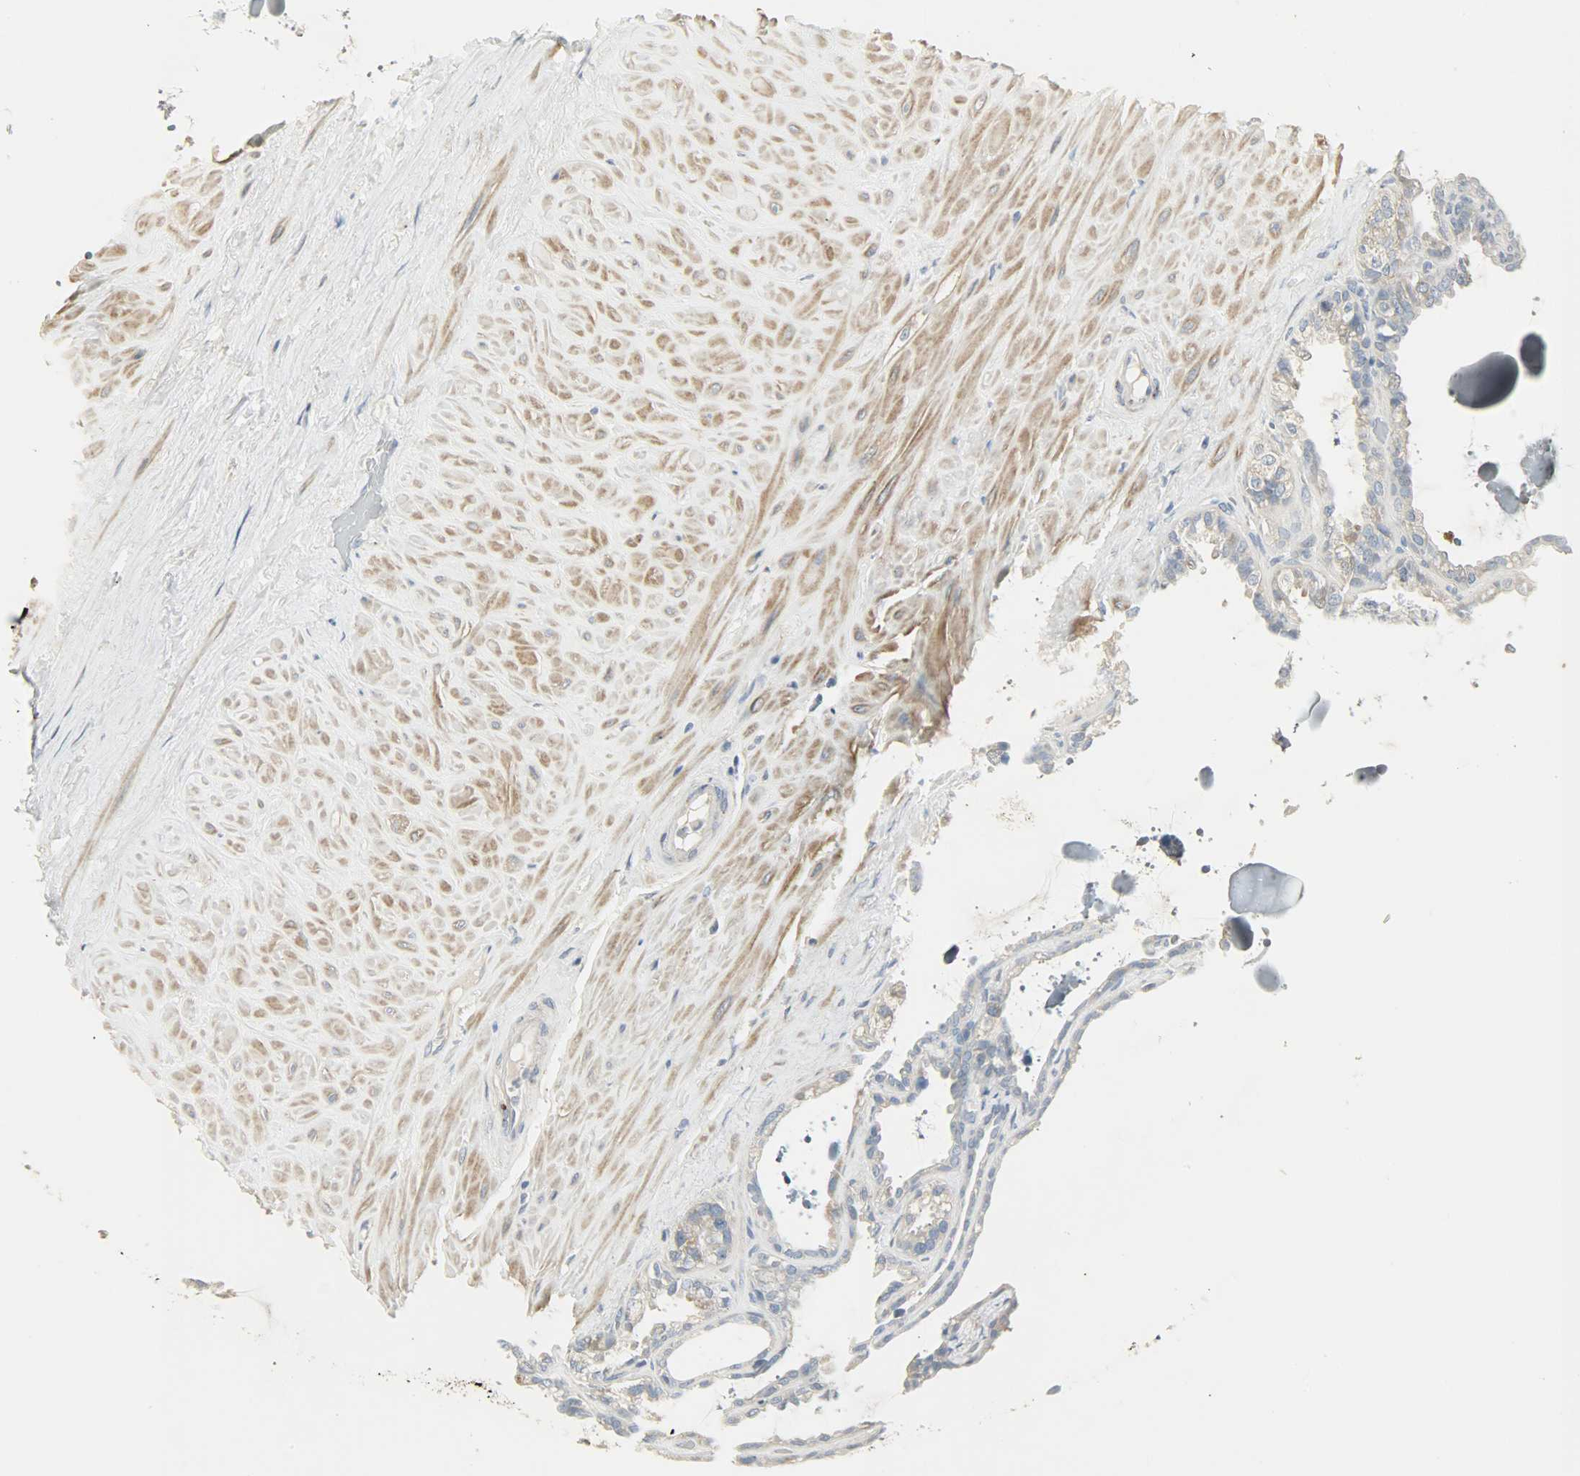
{"staining": {"intensity": "weak", "quantity": "25%-75%", "location": "cytoplasmic/membranous"}, "tissue": "seminal vesicle", "cell_type": "Glandular cells", "image_type": "normal", "snomed": [{"axis": "morphology", "description": "Normal tissue, NOS"}, {"axis": "morphology", "description": "Inflammation, NOS"}, {"axis": "topography", "description": "Urinary bladder"}, {"axis": "topography", "description": "Prostate"}, {"axis": "topography", "description": "Seminal veicle"}], "caption": "DAB immunohistochemical staining of benign seminal vesicle exhibits weak cytoplasmic/membranous protein positivity in about 25%-75% of glandular cells. The staining is performed using DAB brown chromogen to label protein expression. The nuclei are counter-stained blue using hematoxylin.", "gene": "ENPEP", "patient": {"sex": "male", "age": 82}}